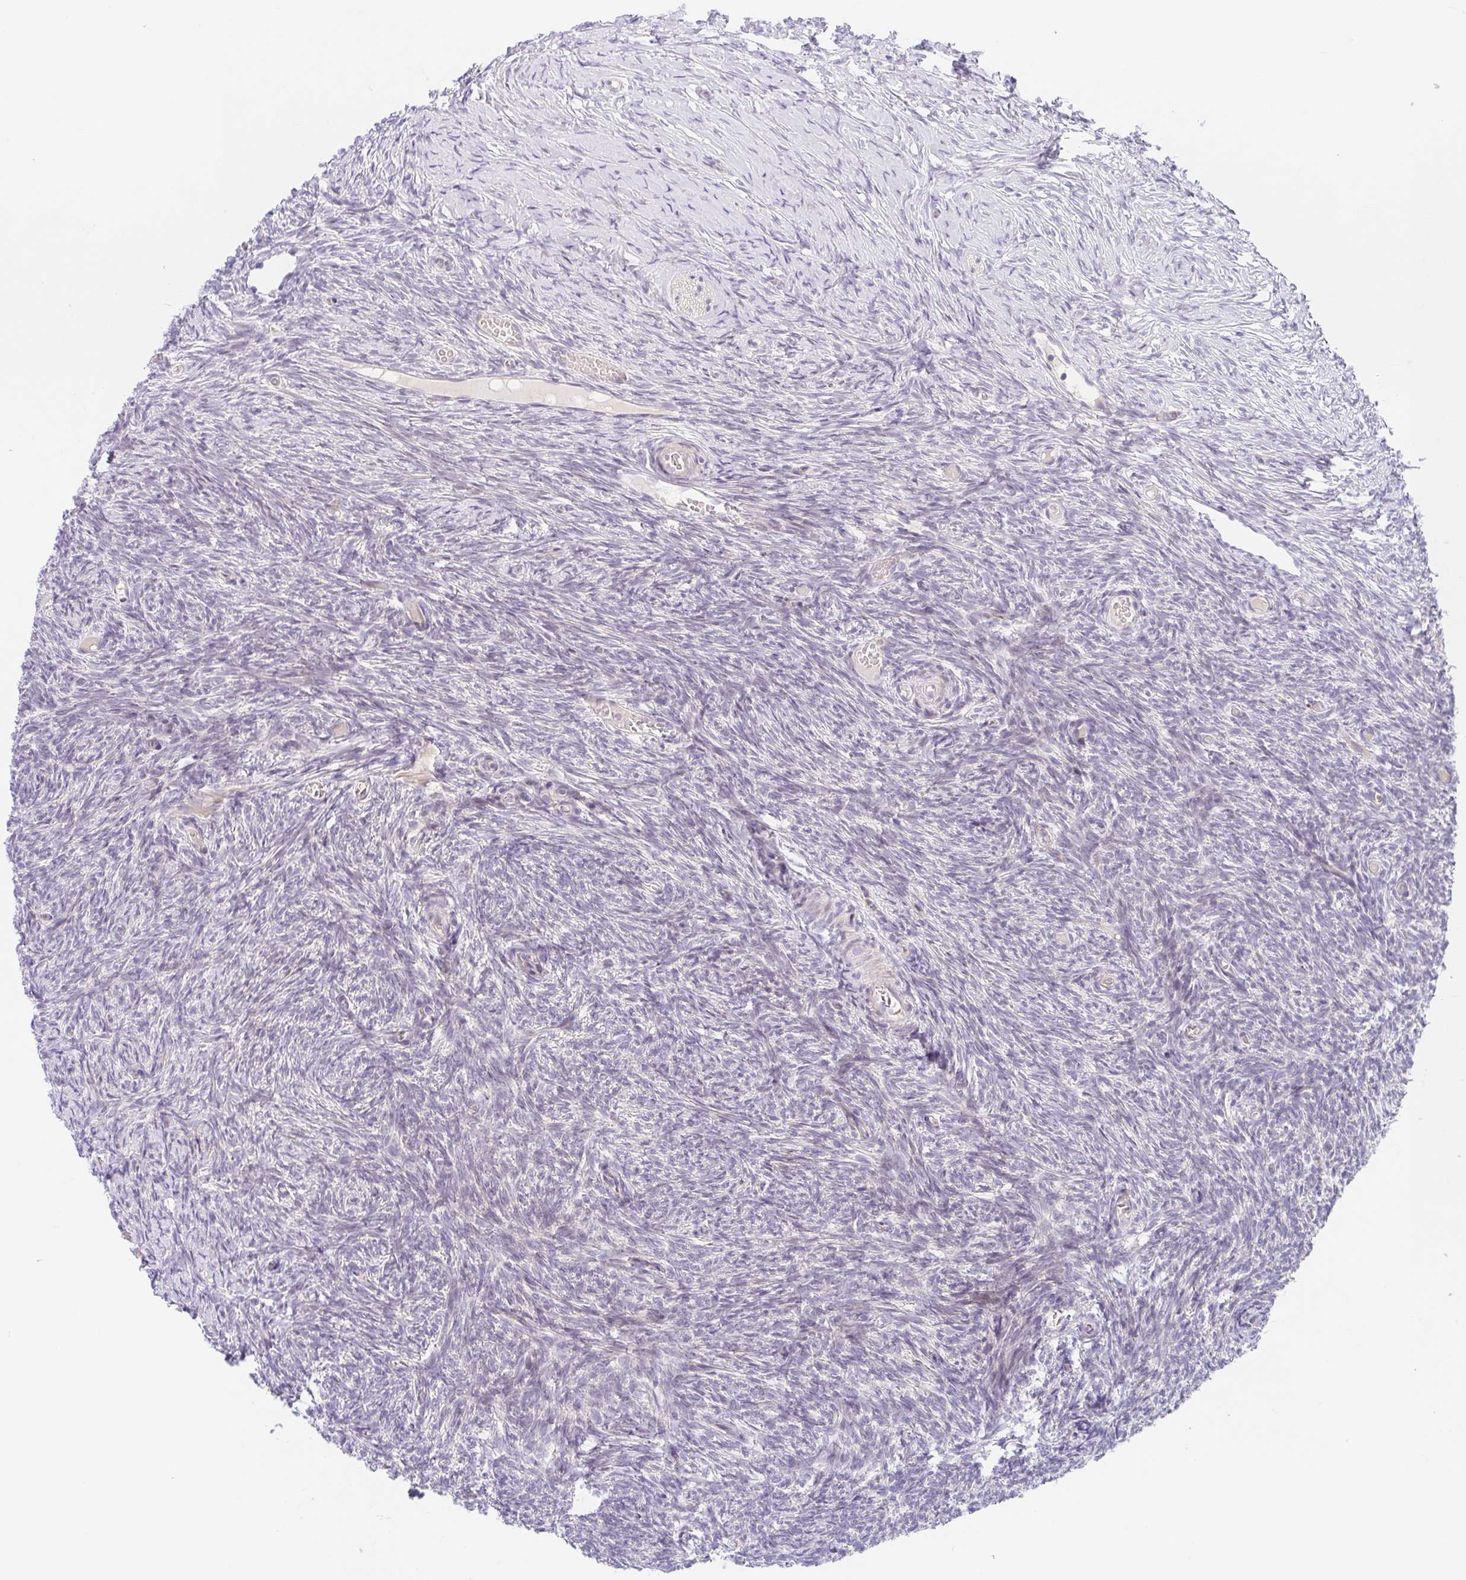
{"staining": {"intensity": "negative", "quantity": "none", "location": "none"}, "tissue": "ovary", "cell_type": "Follicle cells", "image_type": "normal", "snomed": [{"axis": "morphology", "description": "Normal tissue, NOS"}, {"axis": "topography", "description": "Ovary"}], "caption": "DAB immunohistochemical staining of benign human ovary shows no significant expression in follicle cells.", "gene": "TMEM86A", "patient": {"sex": "female", "age": 39}}